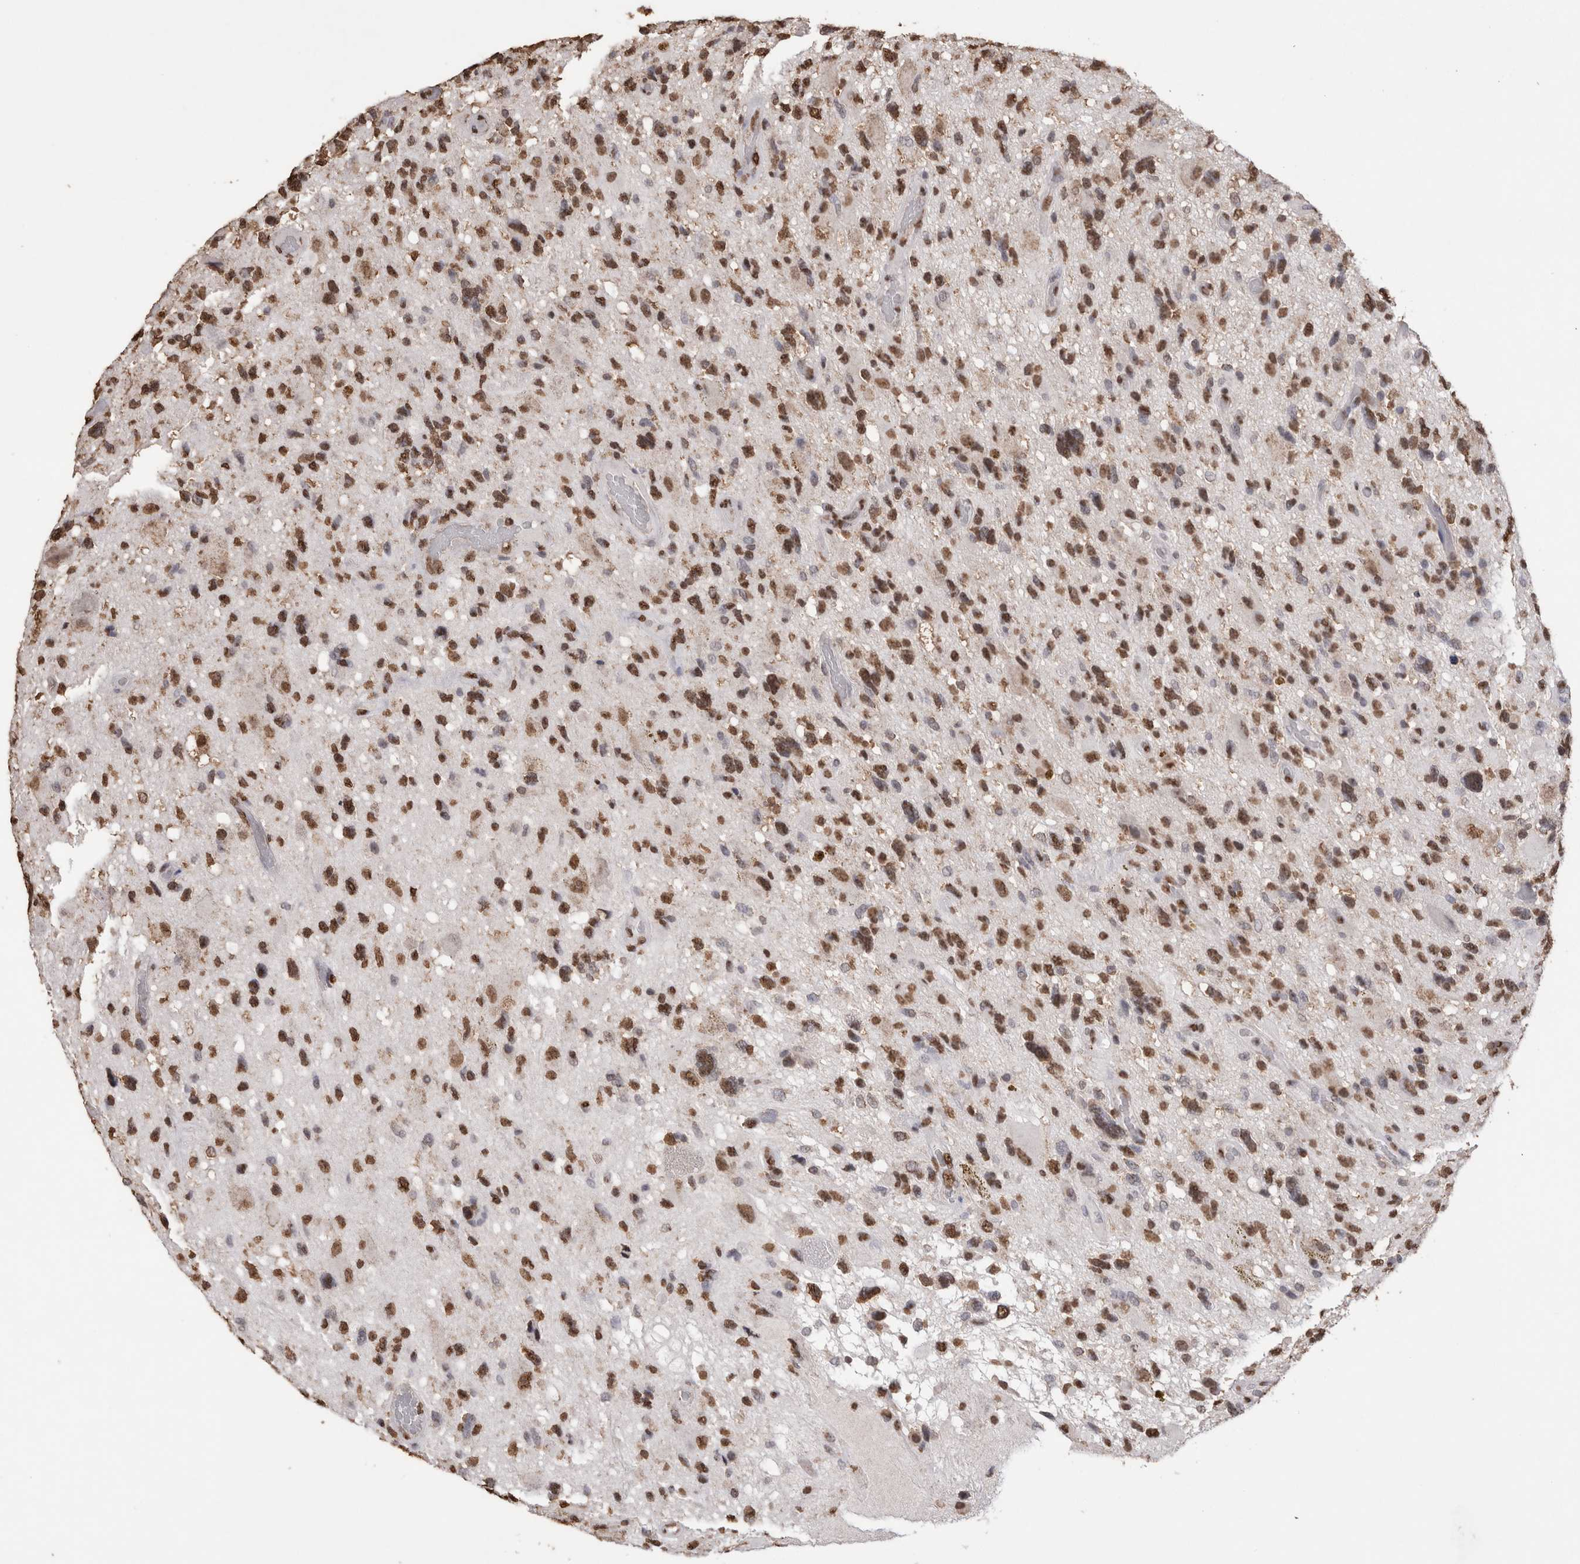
{"staining": {"intensity": "strong", "quantity": ">75%", "location": "nuclear"}, "tissue": "glioma", "cell_type": "Tumor cells", "image_type": "cancer", "snomed": [{"axis": "morphology", "description": "Glioma, malignant, High grade"}, {"axis": "topography", "description": "Brain"}], "caption": "IHC photomicrograph of human glioma stained for a protein (brown), which shows high levels of strong nuclear positivity in approximately >75% of tumor cells.", "gene": "NTHL1", "patient": {"sex": "male", "age": 33}}